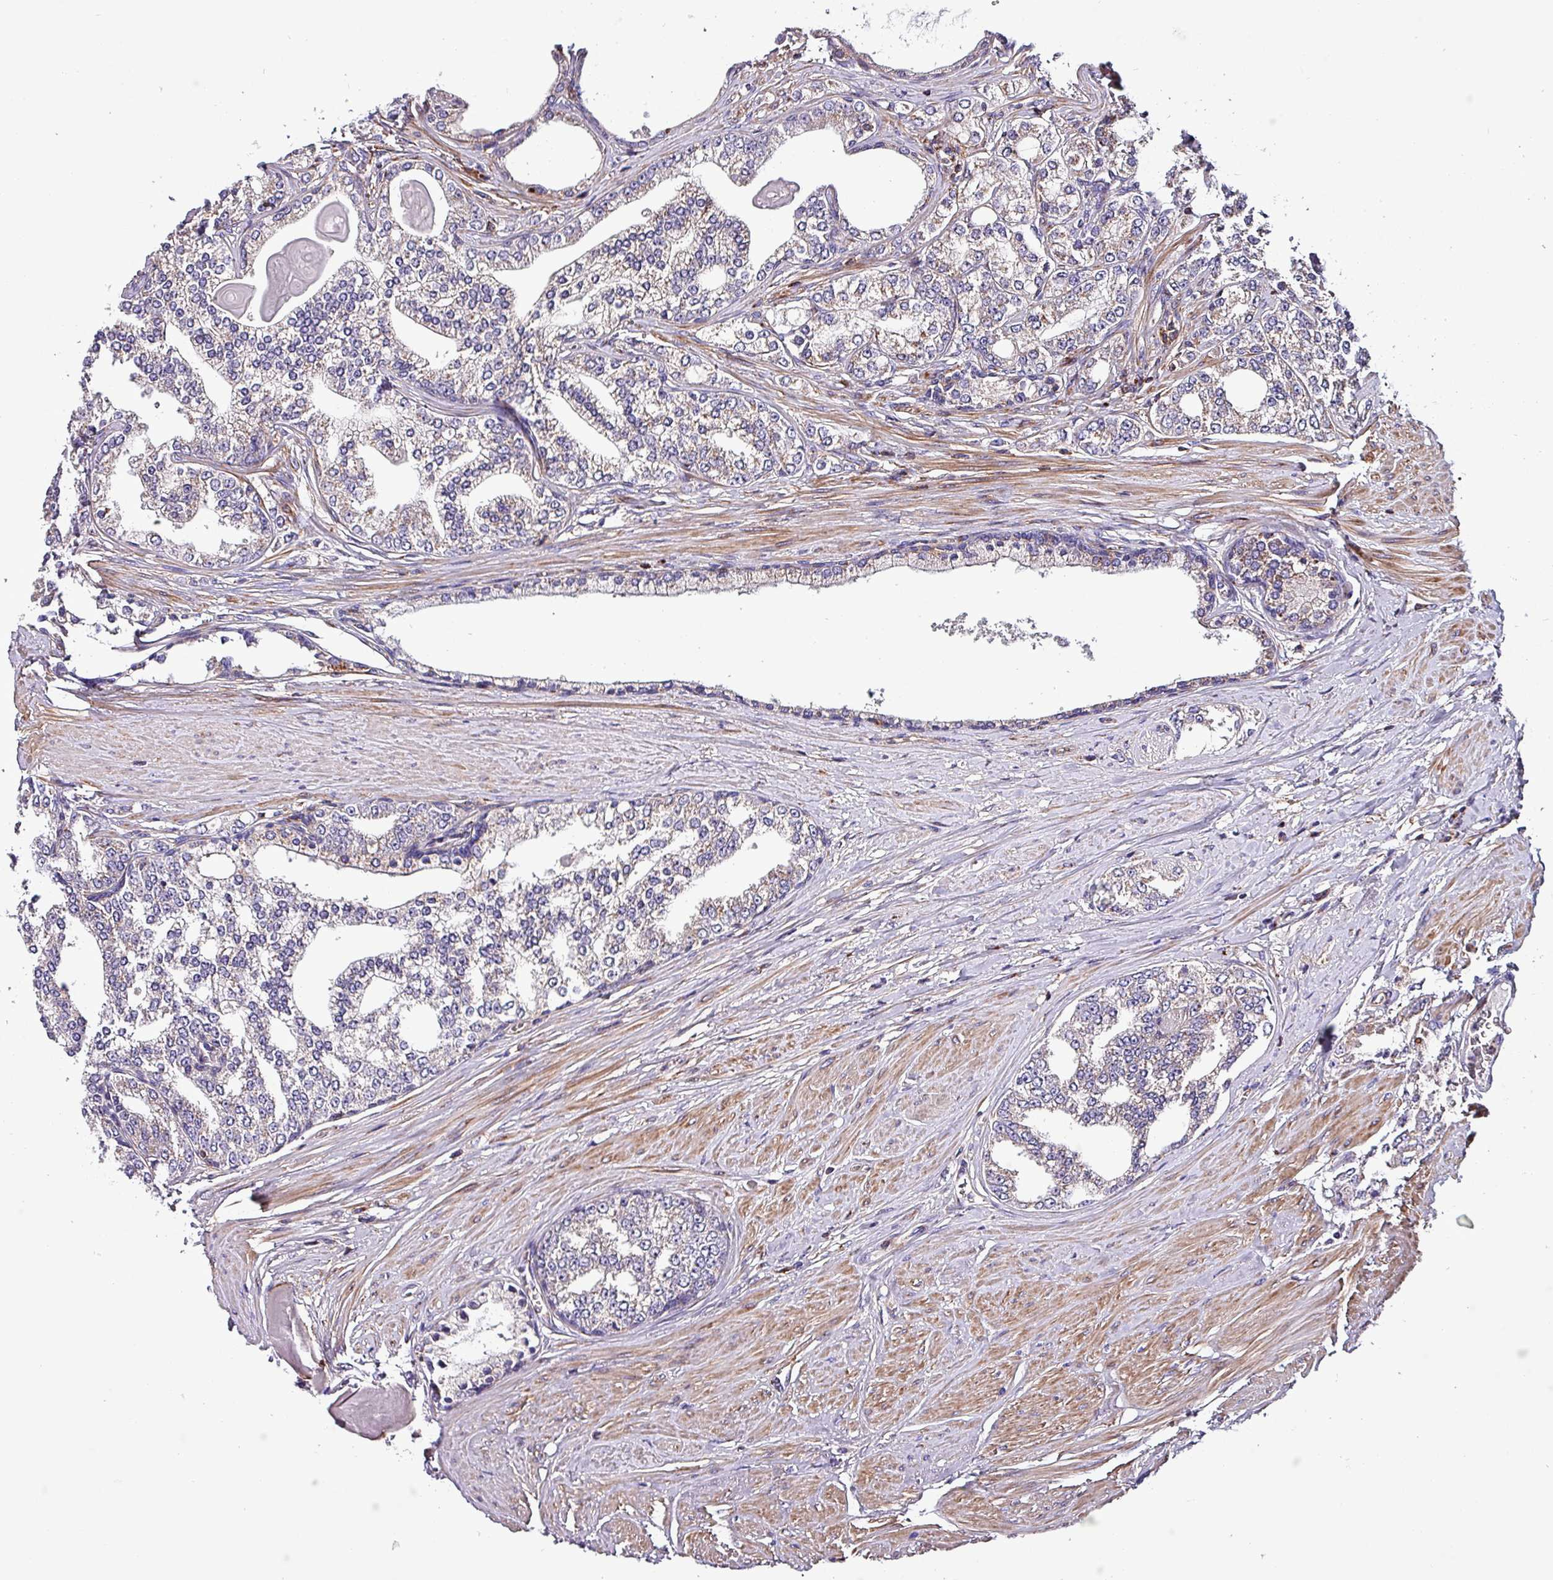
{"staining": {"intensity": "negative", "quantity": "none", "location": "none"}, "tissue": "prostate cancer", "cell_type": "Tumor cells", "image_type": "cancer", "snomed": [{"axis": "morphology", "description": "Adenocarcinoma, High grade"}, {"axis": "topography", "description": "Prostate"}], "caption": "DAB (3,3'-diaminobenzidine) immunohistochemical staining of high-grade adenocarcinoma (prostate) demonstrates no significant staining in tumor cells.", "gene": "VAMP4", "patient": {"sex": "male", "age": 64}}